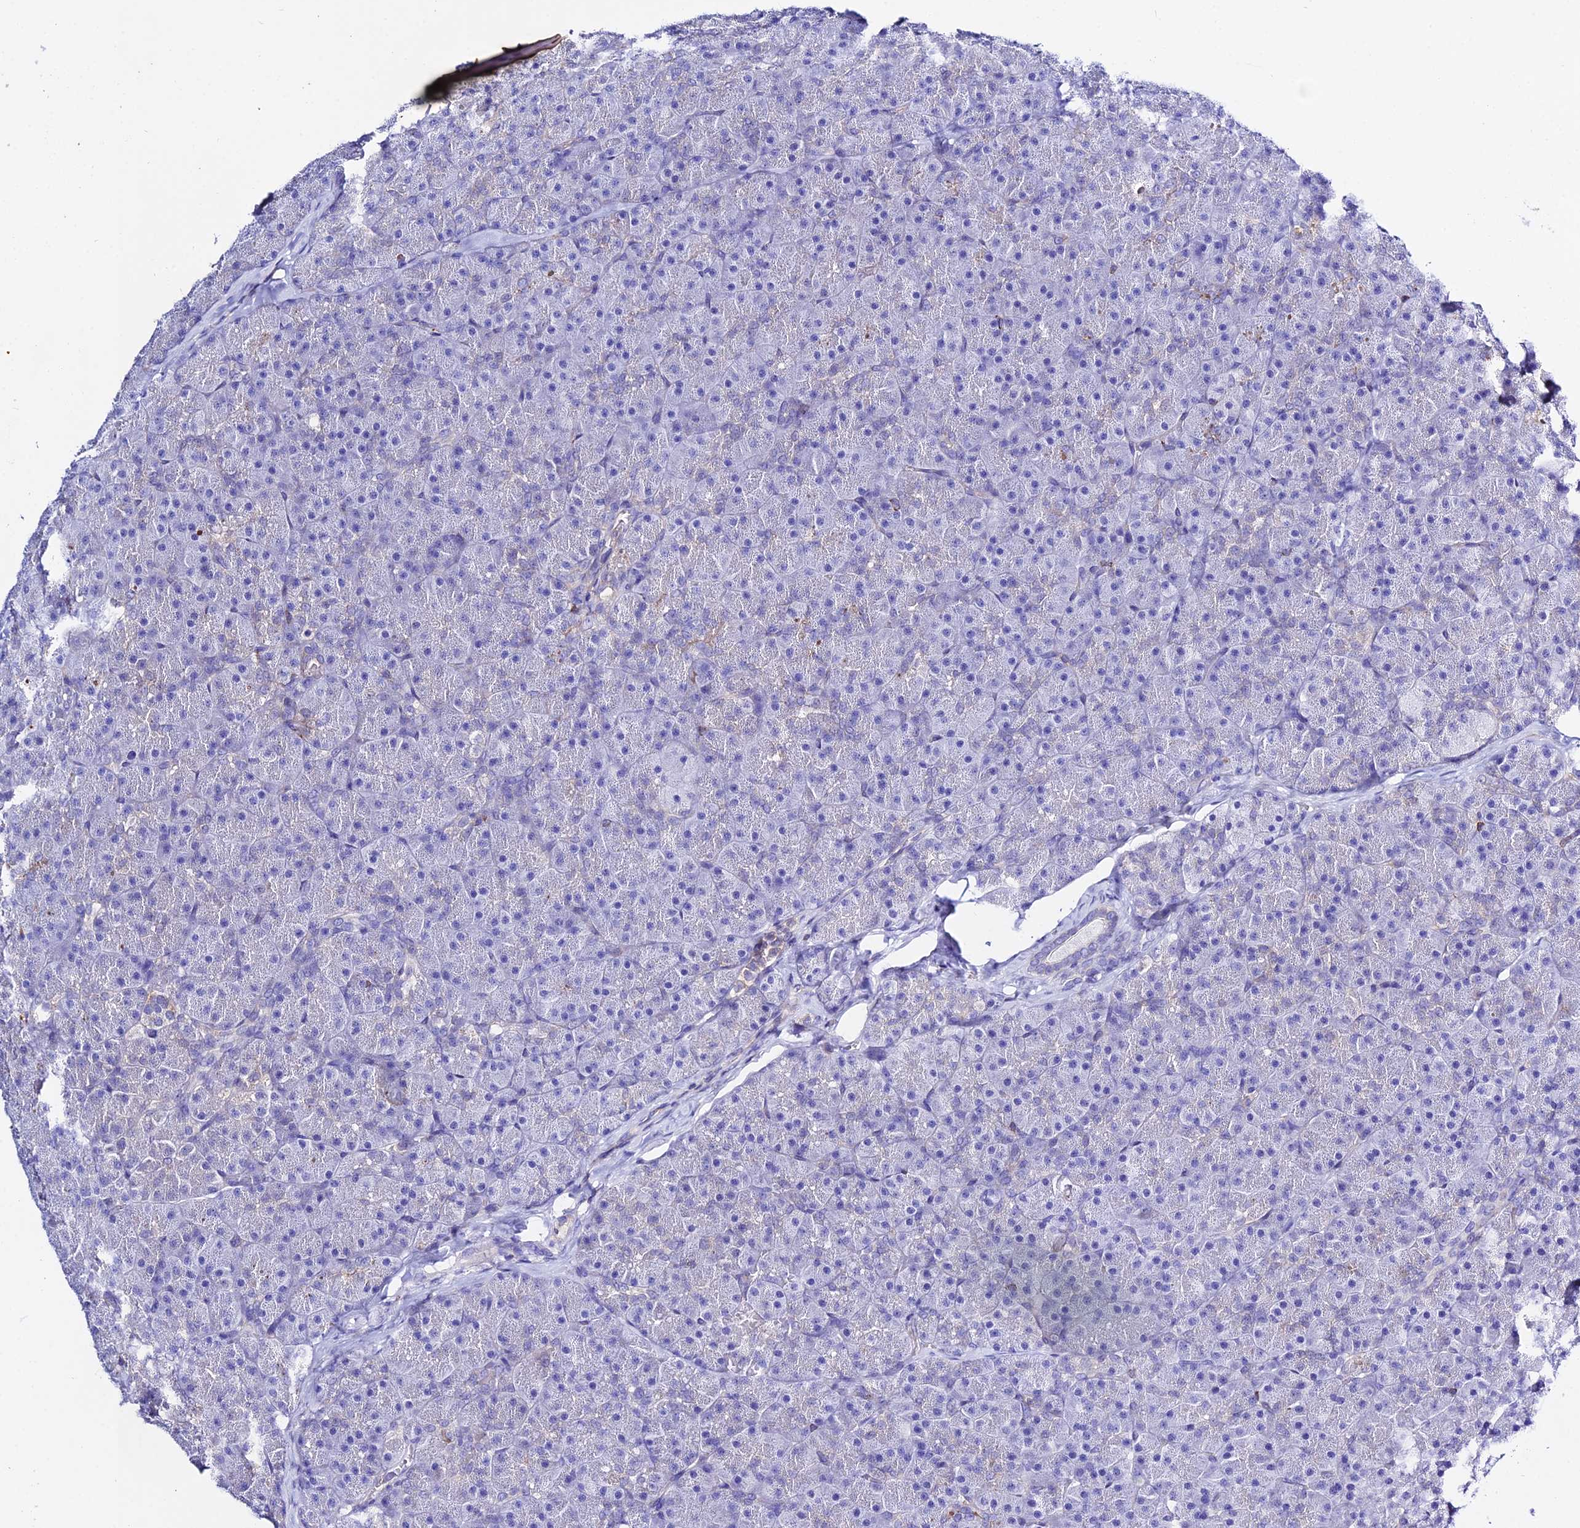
{"staining": {"intensity": "negative", "quantity": "none", "location": "none"}, "tissue": "pancreas", "cell_type": "Exocrine glandular cells", "image_type": "normal", "snomed": [{"axis": "morphology", "description": "Normal tissue, NOS"}, {"axis": "topography", "description": "Pancreas"}], "caption": "DAB (3,3'-diaminobenzidine) immunohistochemical staining of normal pancreas demonstrates no significant expression in exocrine glandular cells.", "gene": "S100A16", "patient": {"sex": "male", "age": 36}}